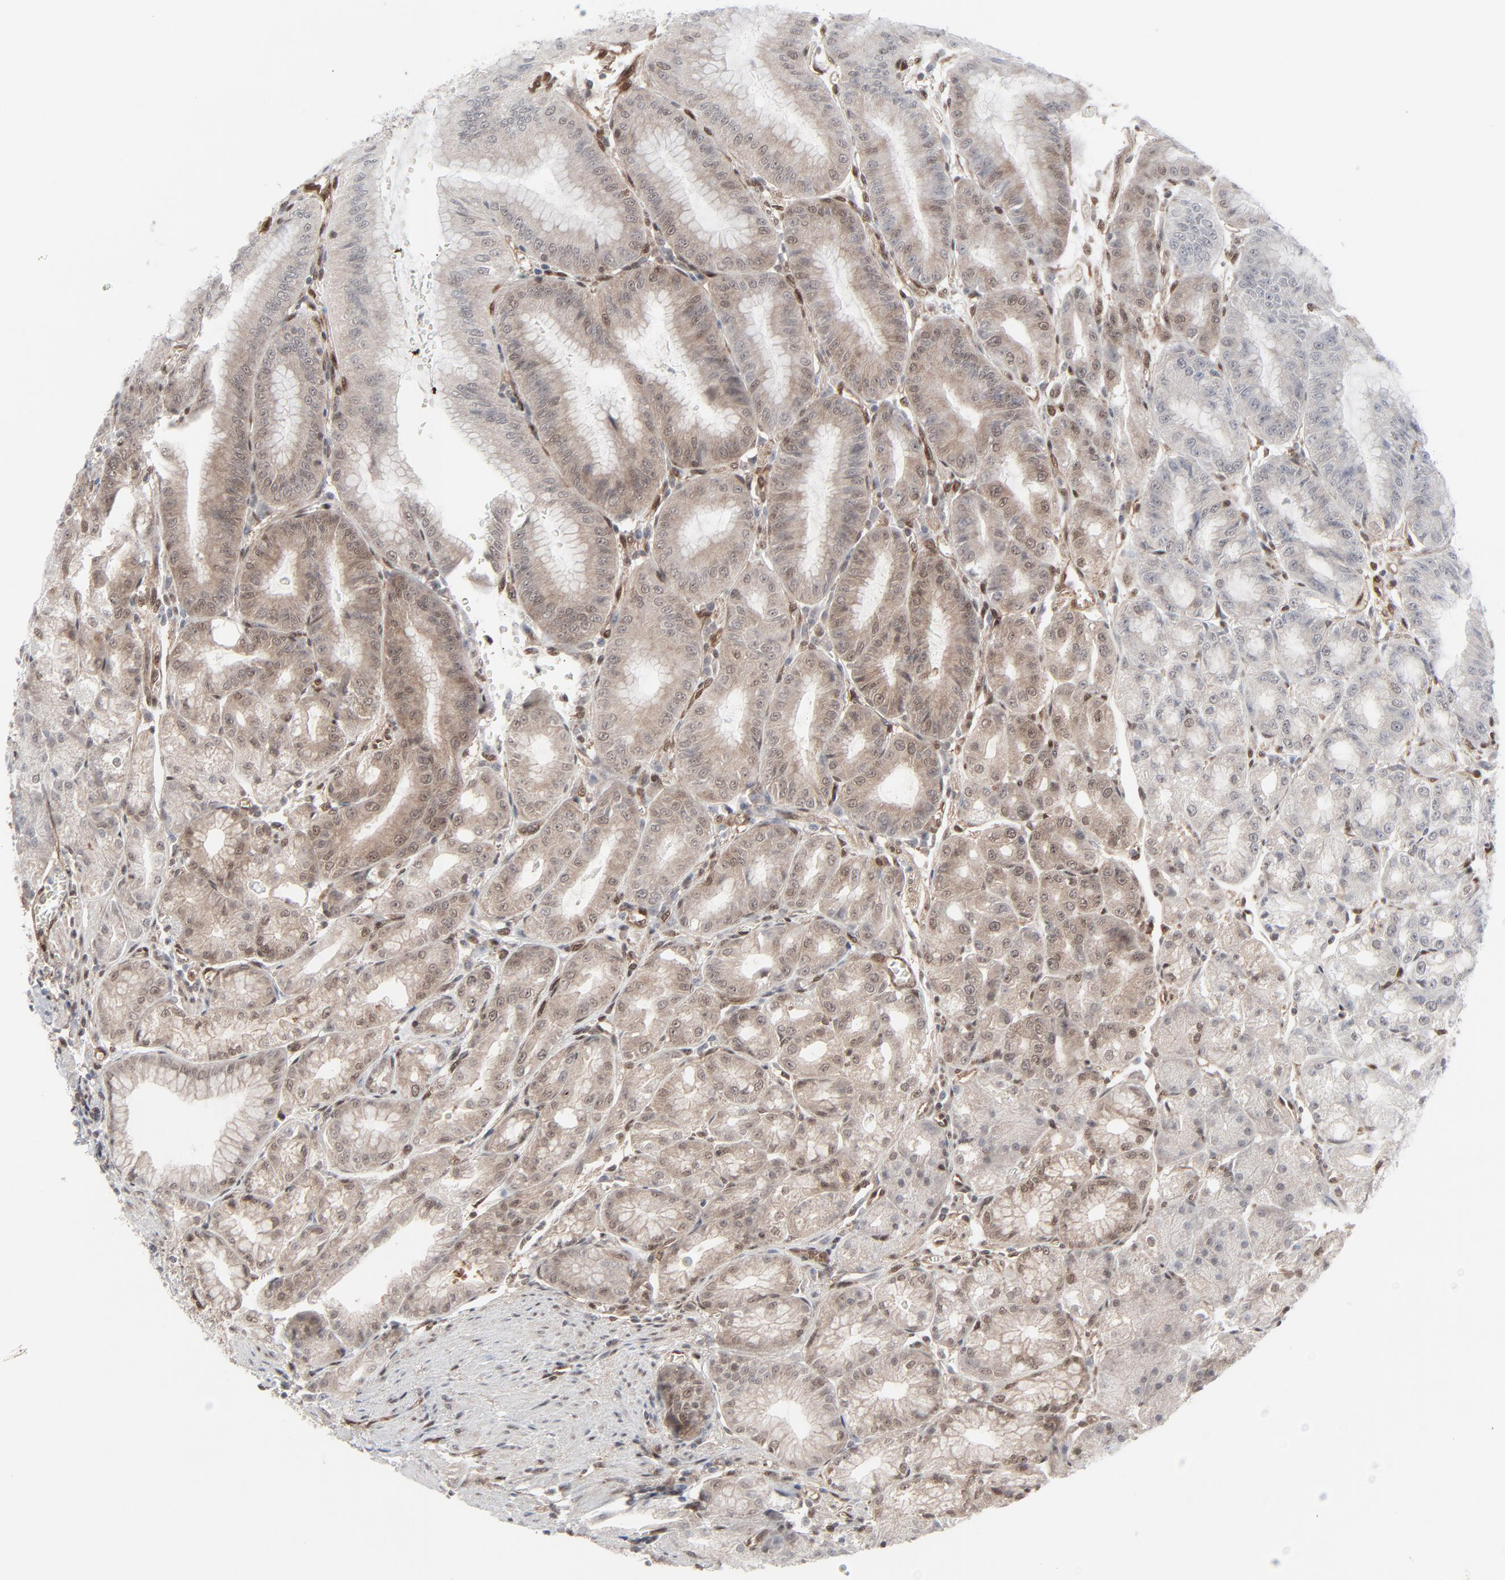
{"staining": {"intensity": "weak", "quantity": "25%-75%", "location": "cytoplasmic/membranous"}, "tissue": "stomach", "cell_type": "Glandular cells", "image_type": "normal", "snomed": [{"axis": "morphology", "description": "Normal tissue, NOS"}, {"axis": "topography", "description": "Stomach, lower"}], "caption": "Approximately 25%-75% of glandular cells in unremarkable human stomach reveal weak cytoplasmic/membranous protein staining as visualized by brown immunohistochemical staining.", "gene": "AKT1", "patient": {"sex": "male", "age": 71}}